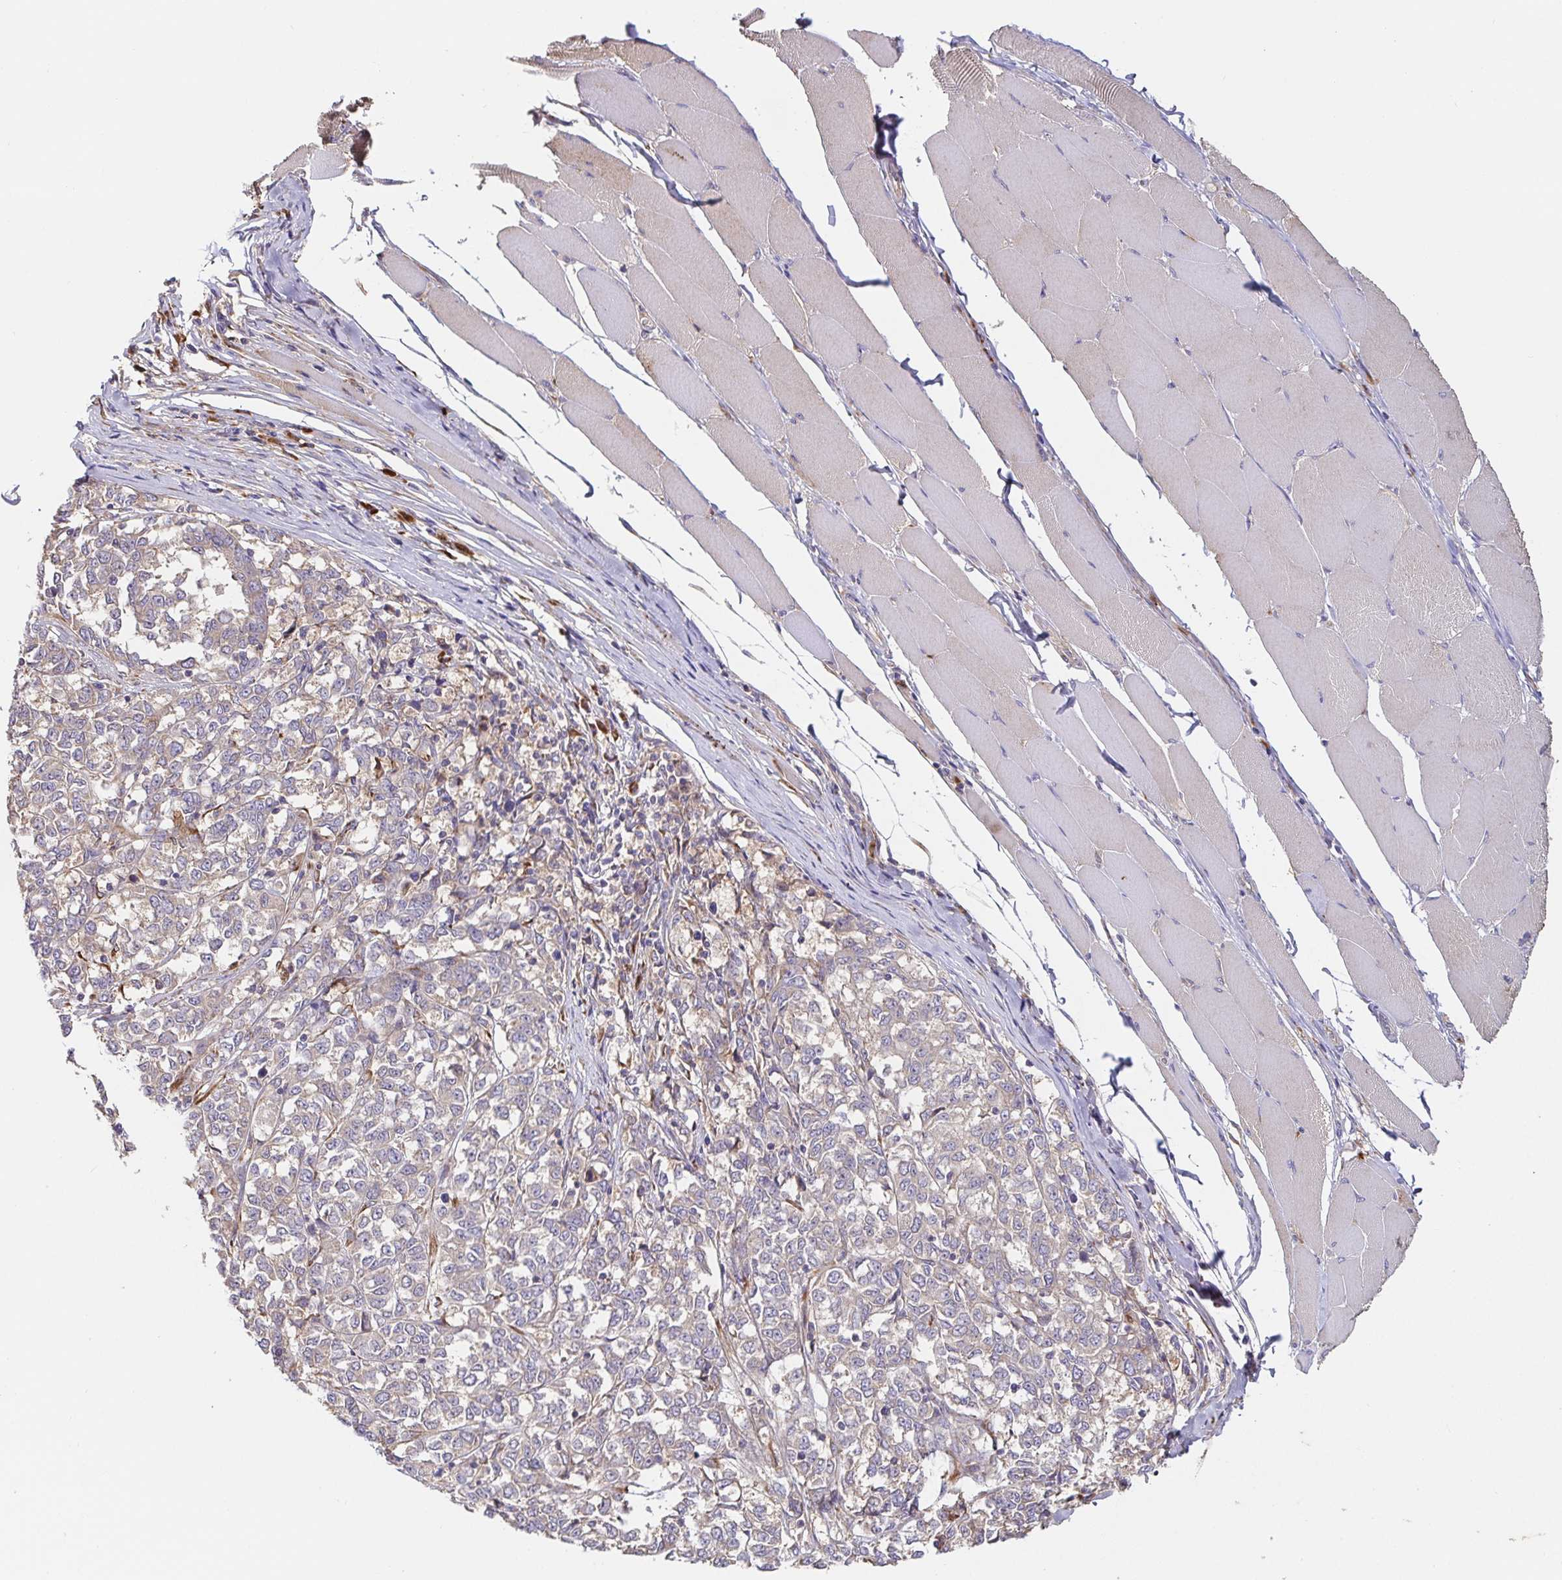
{"staining": {"intensity": "negative", "quantity": "none", "location": "none"}, "tissue": "melanoma", "cell_type": "Tumor cells", "image_type": "cancer", "snomed": [{"axis": "morphology", "description": "Malignant melanoma, NOS"}, {"axis": "topography", "description": "Skin"}], "caption": "Immunohistochemical staining of malignant melanoma exhibits no significant expression in tumor cells. (Immunohistochemistry (ihc), brightfield microscopy, high magnification).", "gene": "PDPK1", "patient": {"sex": "female", "age": 72}}